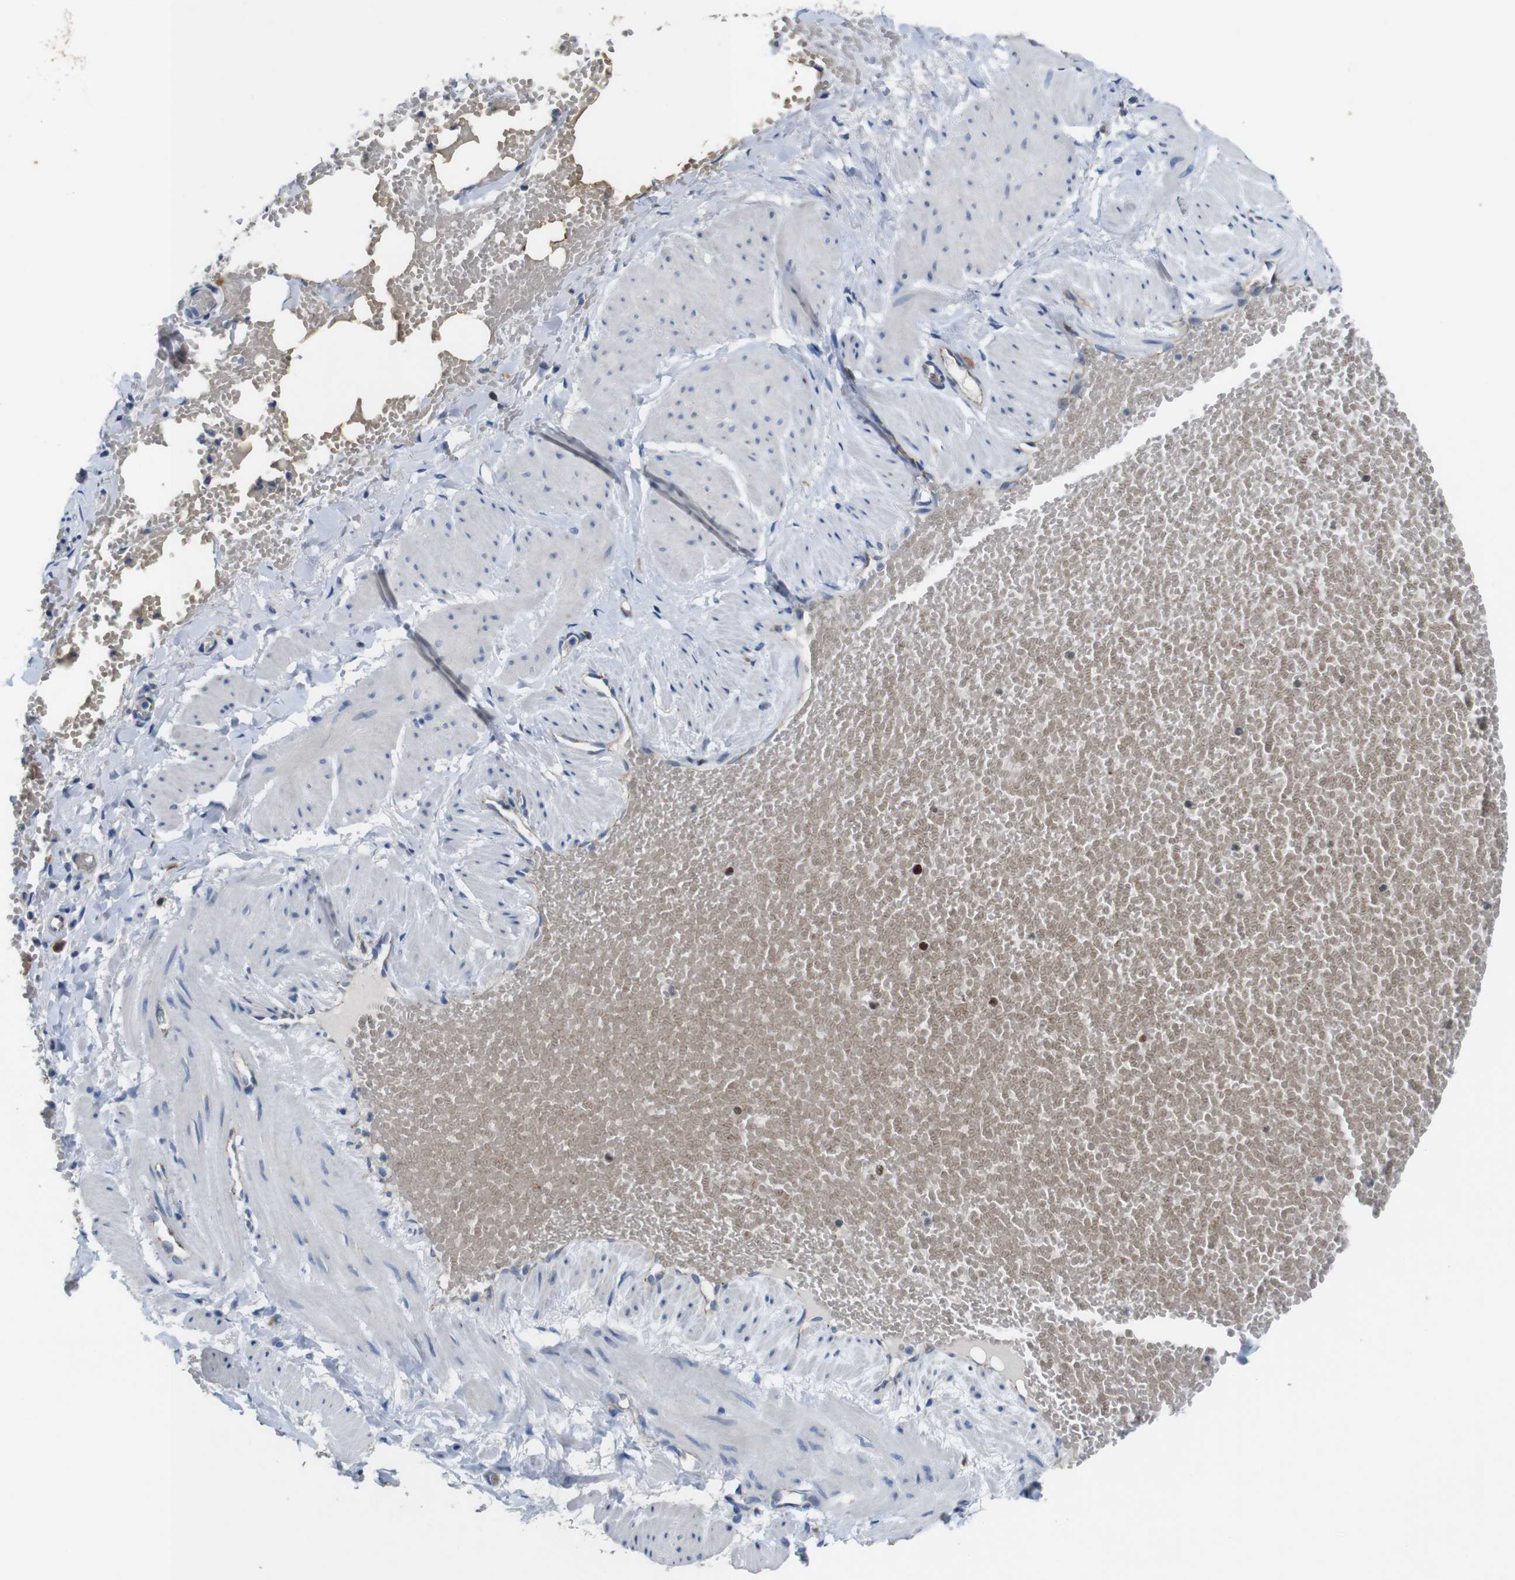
{"staining": {"intensity": "negative", "quantity": "none", "location": "none"}, "tissue": "adipose tissue", "cell_type": "Adipocytes", "image_type": "normal", "snomed": [{"axis": "morphology", "description": "Normal tissue, NOS"}, {"axis": "topography", "description": "Soft tissue"}, {"axis": "topography", "description": "Vascular tissue"}], "caption": "High magnification brightfield microscopy of normal adipose tissue stained with DAB (3,3'-diaminobenzidine) (brown) and counterstained with hematoxylin (blue): adipocytes show no significant staining. The staining was performed using DAB (3,3'-diaminobenzidine) to visualize the protein expression in brown, while the nuclei were stained in blue with hematoxylin (Magnification: 20x).", "gene": "NHLRC3", "patient": {"sex": "female", "age": 35}}